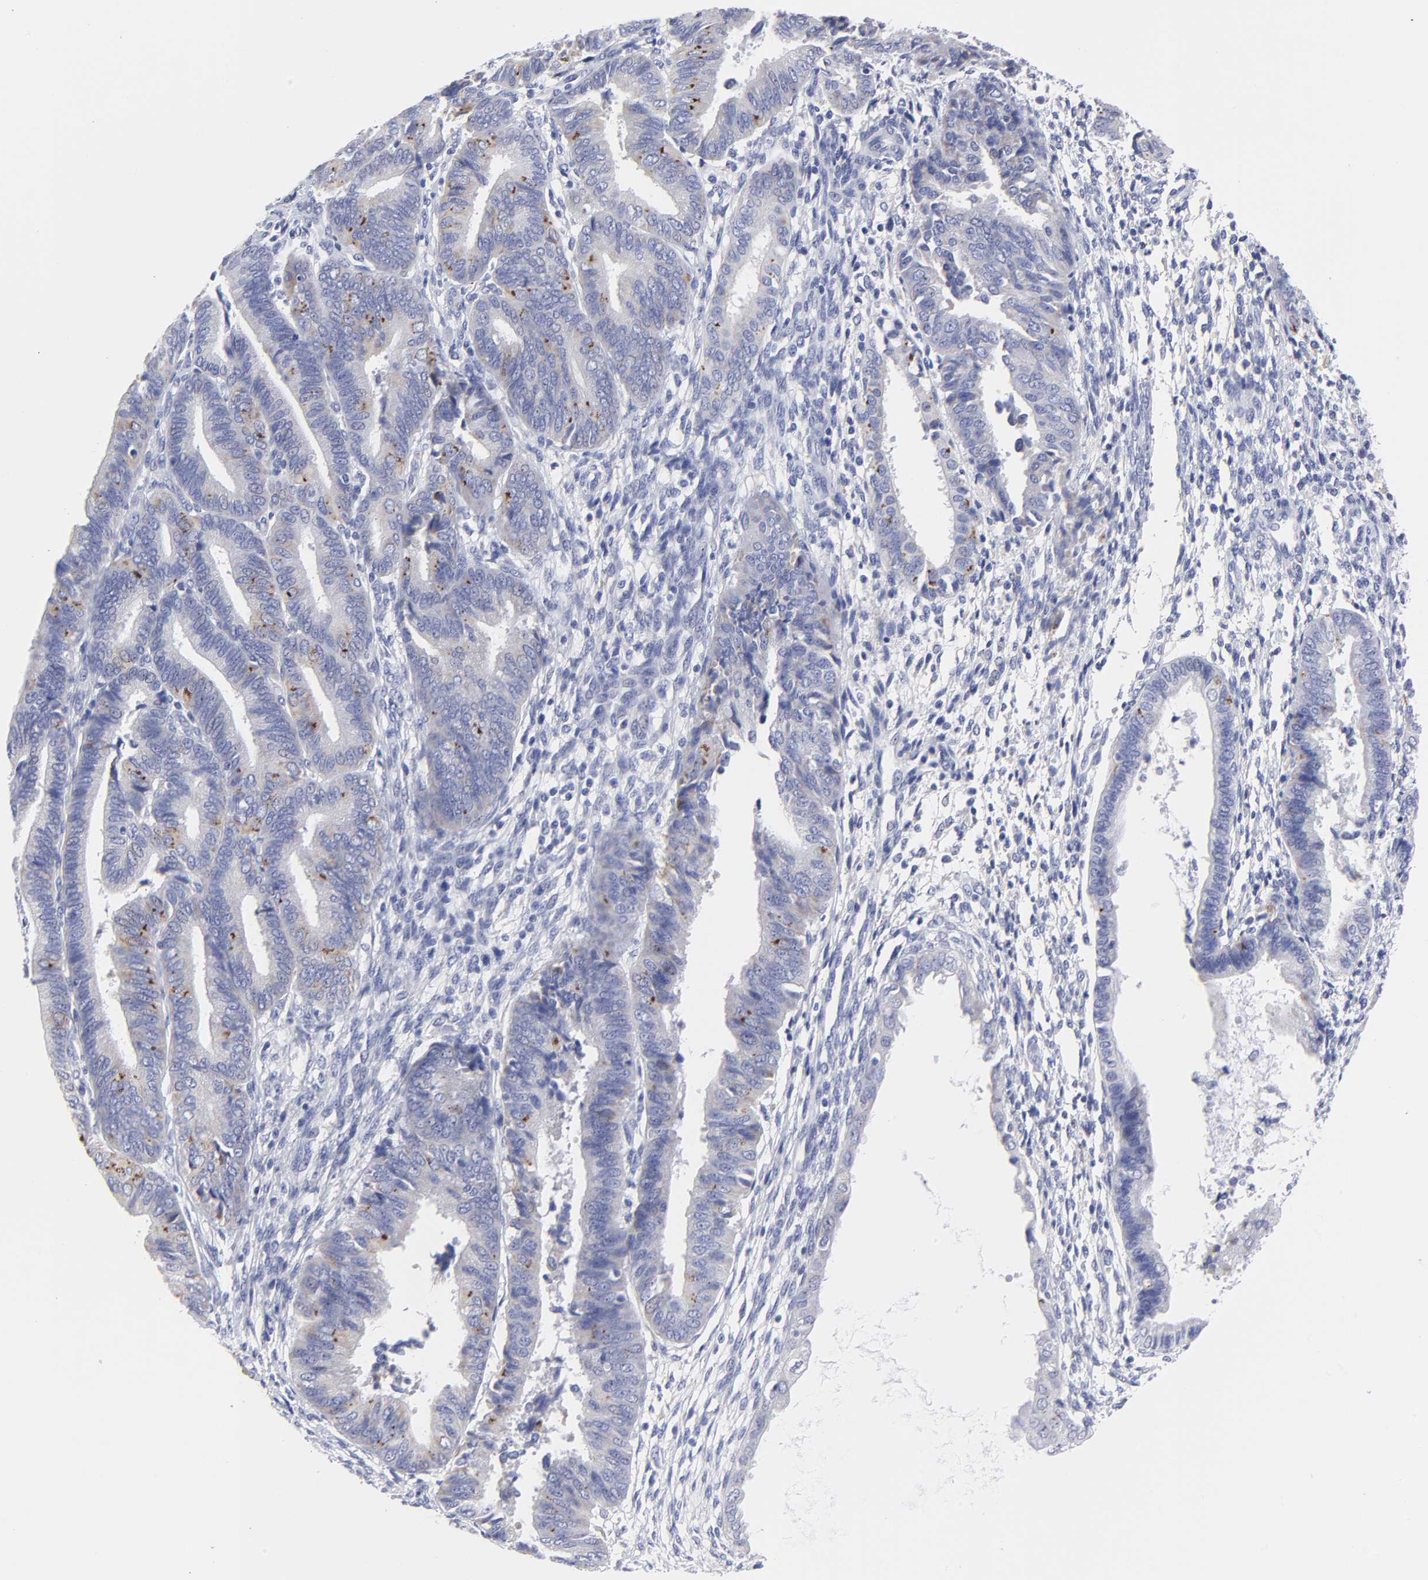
{"staining": {"intensity": "weak", "quantity": "25%-75%", "location": "cytoplasmic/membranous"}, "tissue": "endometrial cancer", "cell_type": "Tumor cells", "image_type": "cancer", "snomed": [{"axis": "morphology", "description": "Adenocarcinoma, NOS"}, {"axis": "topography", "description": "Endometrium"}], "caption": "Brown immunohistochemical staining in human endometrial adenocarcinoma demonstrates weak cytoplasmic/membranous positivity in about 25%-75% of tumor cells. The protein of interest is stained brown, and the nuclei are stained in blue (DAB (3,3'-diaminobenzidine) IHC with brightfield microscopy, high magnification).", "gene": "DUSP9", "patient": {"sex": "female", "age": 63}}